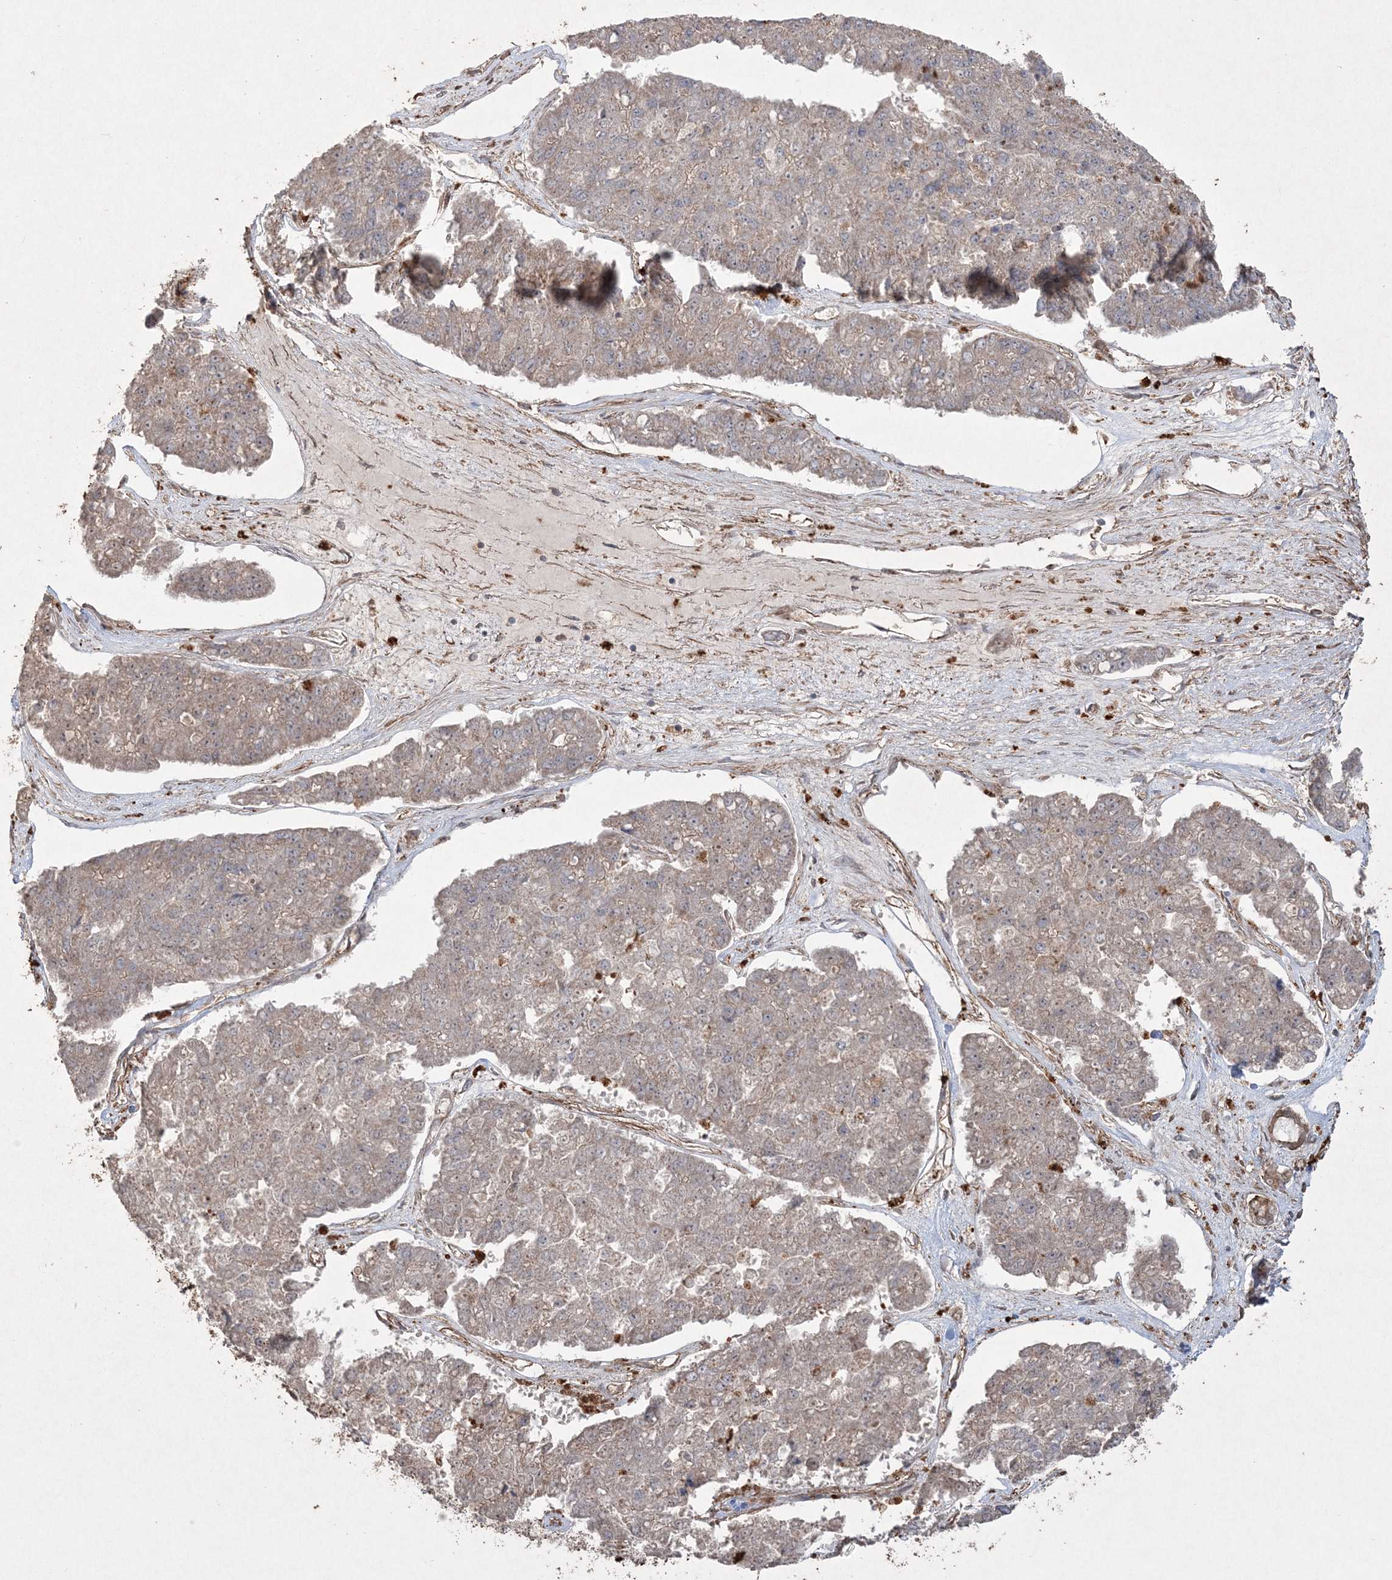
{"staining": {"intensity": "weak", "quantity": "<25%", "location": "cytoplasmic/membranous"}, "tissue": "pancreatic cancer", "cell_type": "Tumor cells", "image_type": "cancer", "snomed": [{"axis": "morphology", "description": "Adenocarcinoma, NOS"}, {"axis": "topography", "description": "Pancreas"}], "caption": "A micrograph of human pancreatic cancer (adenocarcinoma) is negative for staining in tumor cells.", "gene": "TTC7A", "patient": {"sex": "male", "age": 50}}